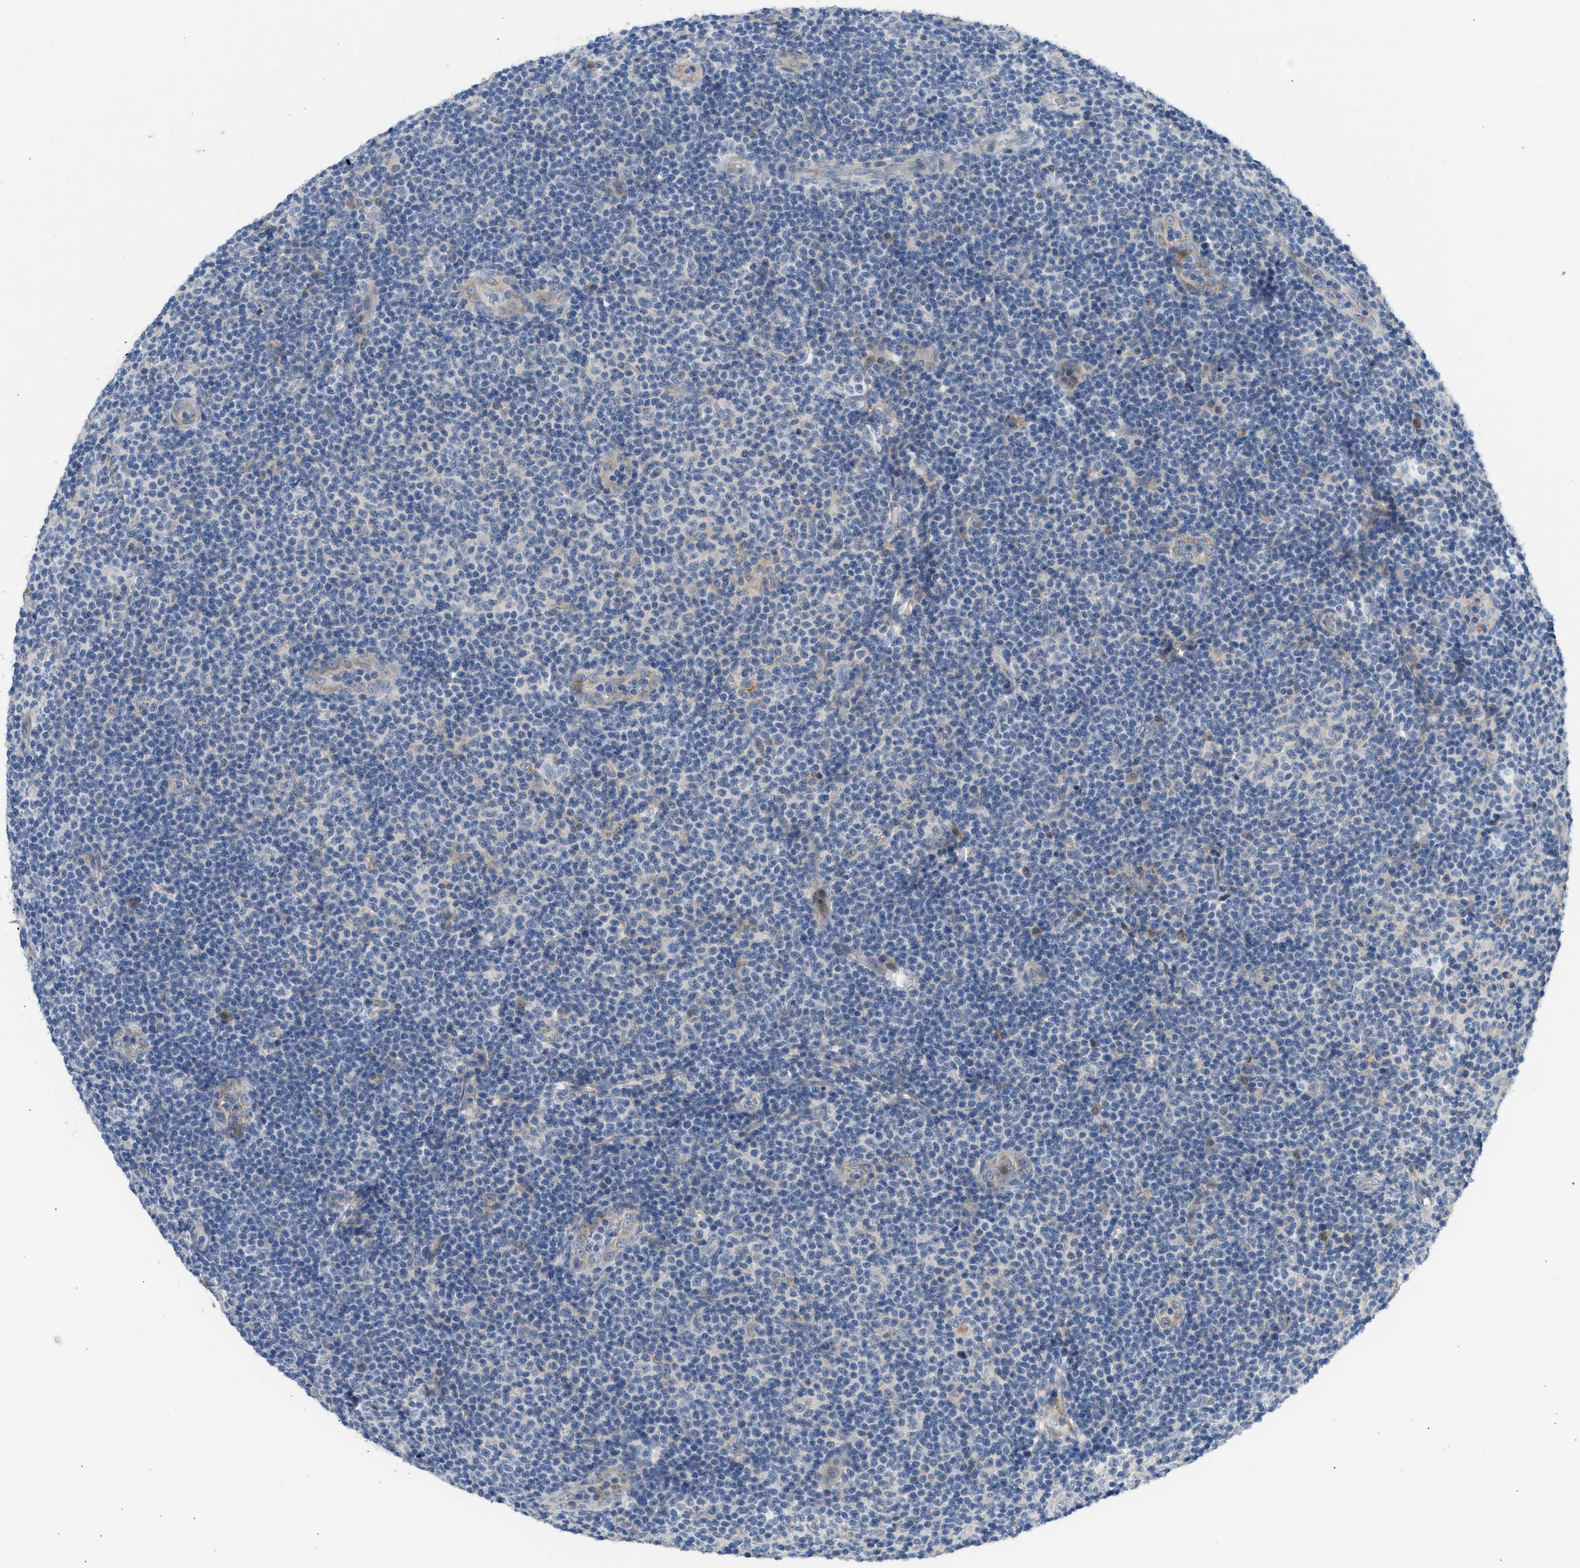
{"staining": {"intensity": "negative", "quantity": "none", "location": "none"}, "tissue": "lymphoma", "cell_type": "Tumor cells", "image_type": "cancer", "snomed": [{"axis": "morphology", "description": "Malignant lymphoma, non-Hodgkin's type, Low grade"}, {"axis": "topography", "description": "Lymph node"}], "caption": "An immunohistochemistry photomicrograph of malignant lymphoma, non-Hodgkin's type (low-grade) is shown. There is no staining in tumor cells of malignant lymphoma, non-Hodgkin's type (low-grade).", "gene": "RHBDF2", "patient": {"sex": "male", "age": 83}}